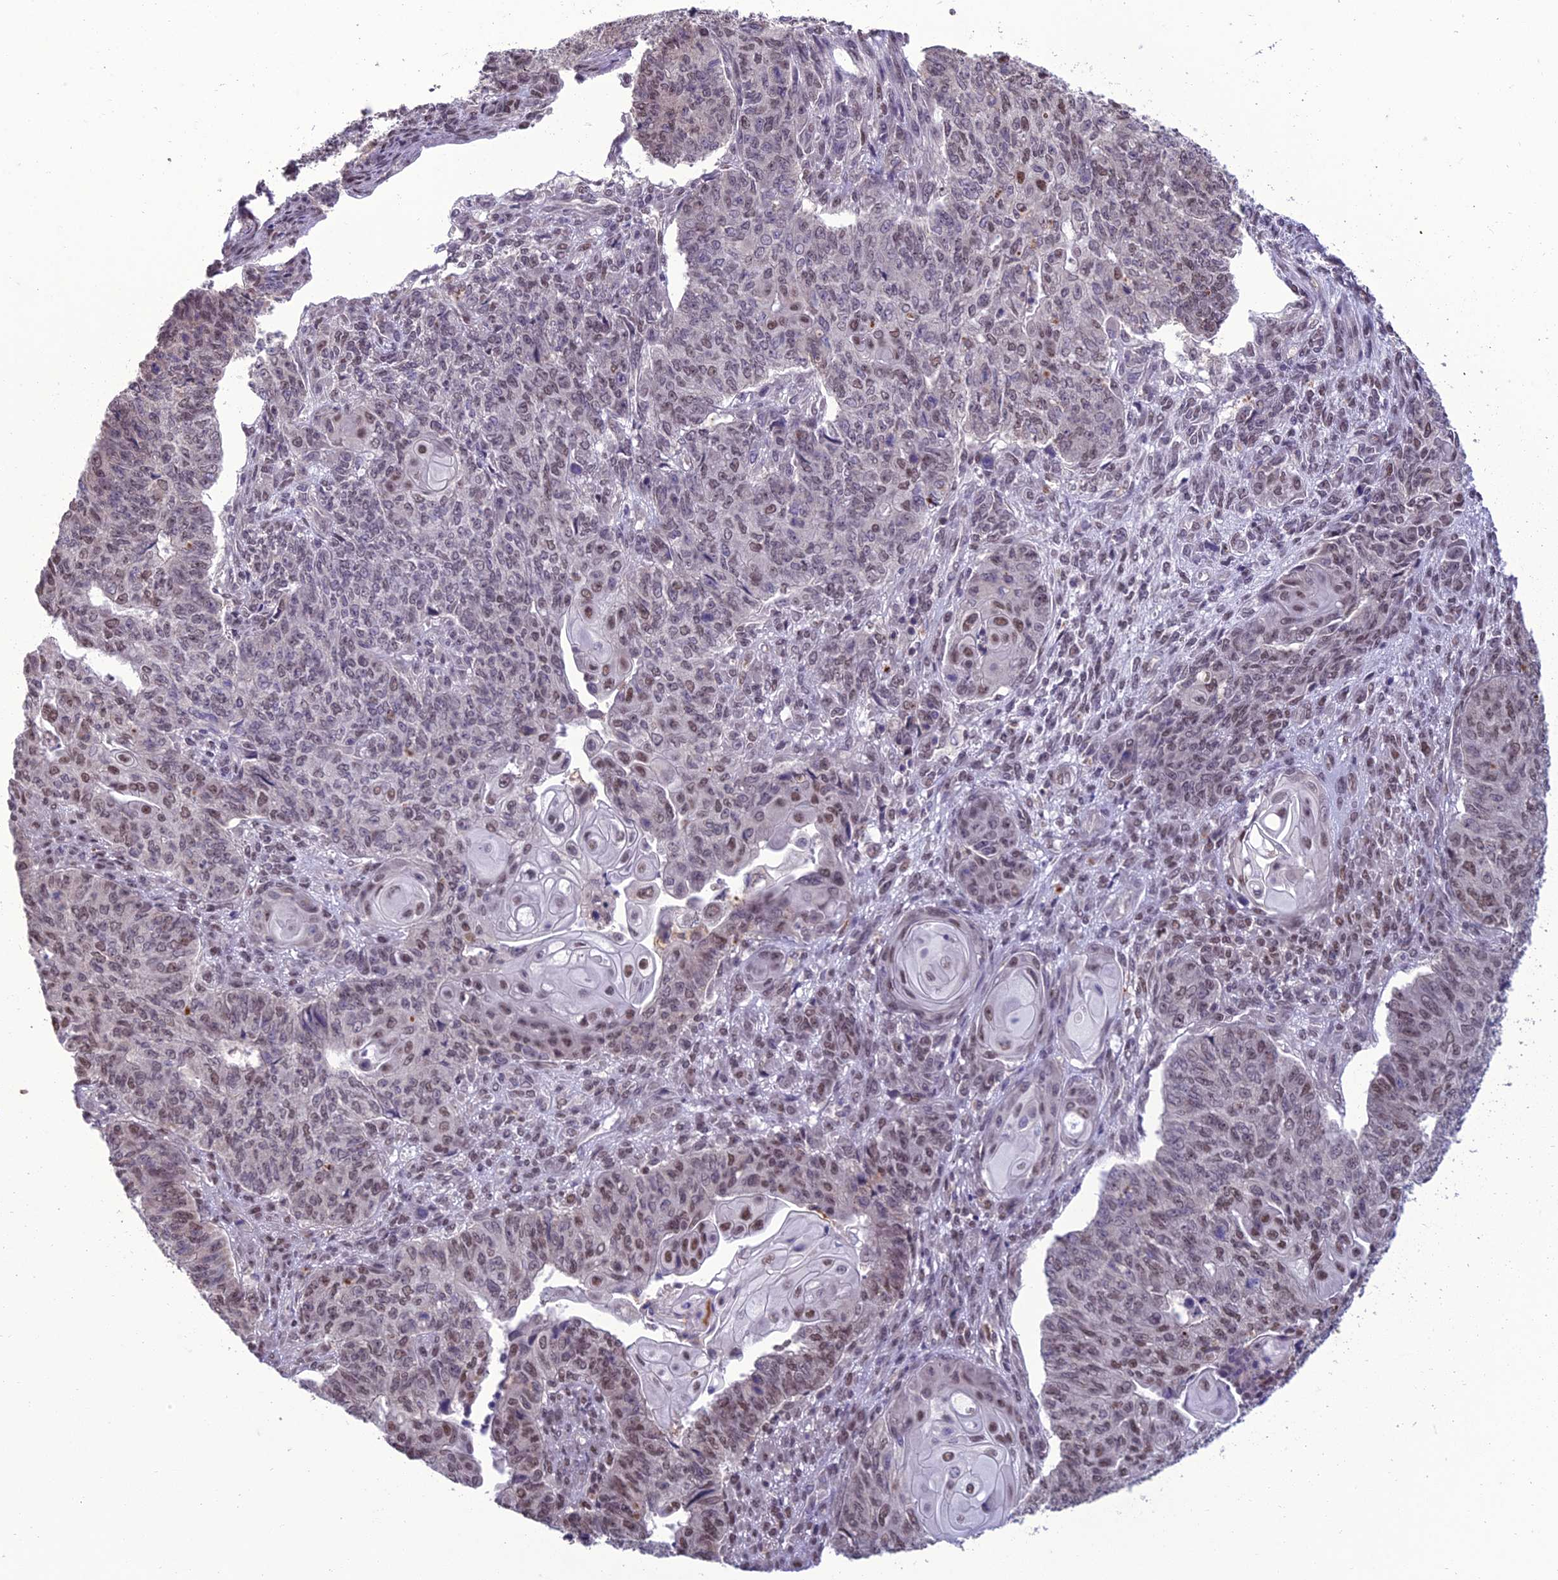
{"staining": {"intensity": "weak", "quantity": "<25%", "location": "nuclear"}, "tissue": "endometrial cancer", "cell_type": "Tumor cells", "image_type": "cancer", "snomed": [{"axis": "morphology", "description": "Adenocarcinoma, NOS"}, {"axis": "topography", "description": "Endometrium"}], "caption": "Immunohistochemistry (IHC) micrograph of adenocarcinoma (endometrial) stained for a protein (brown), which displays no staining in tumor cells.", "gene": "RANBP3", "patient": {"sex": "female", "age": 32}}